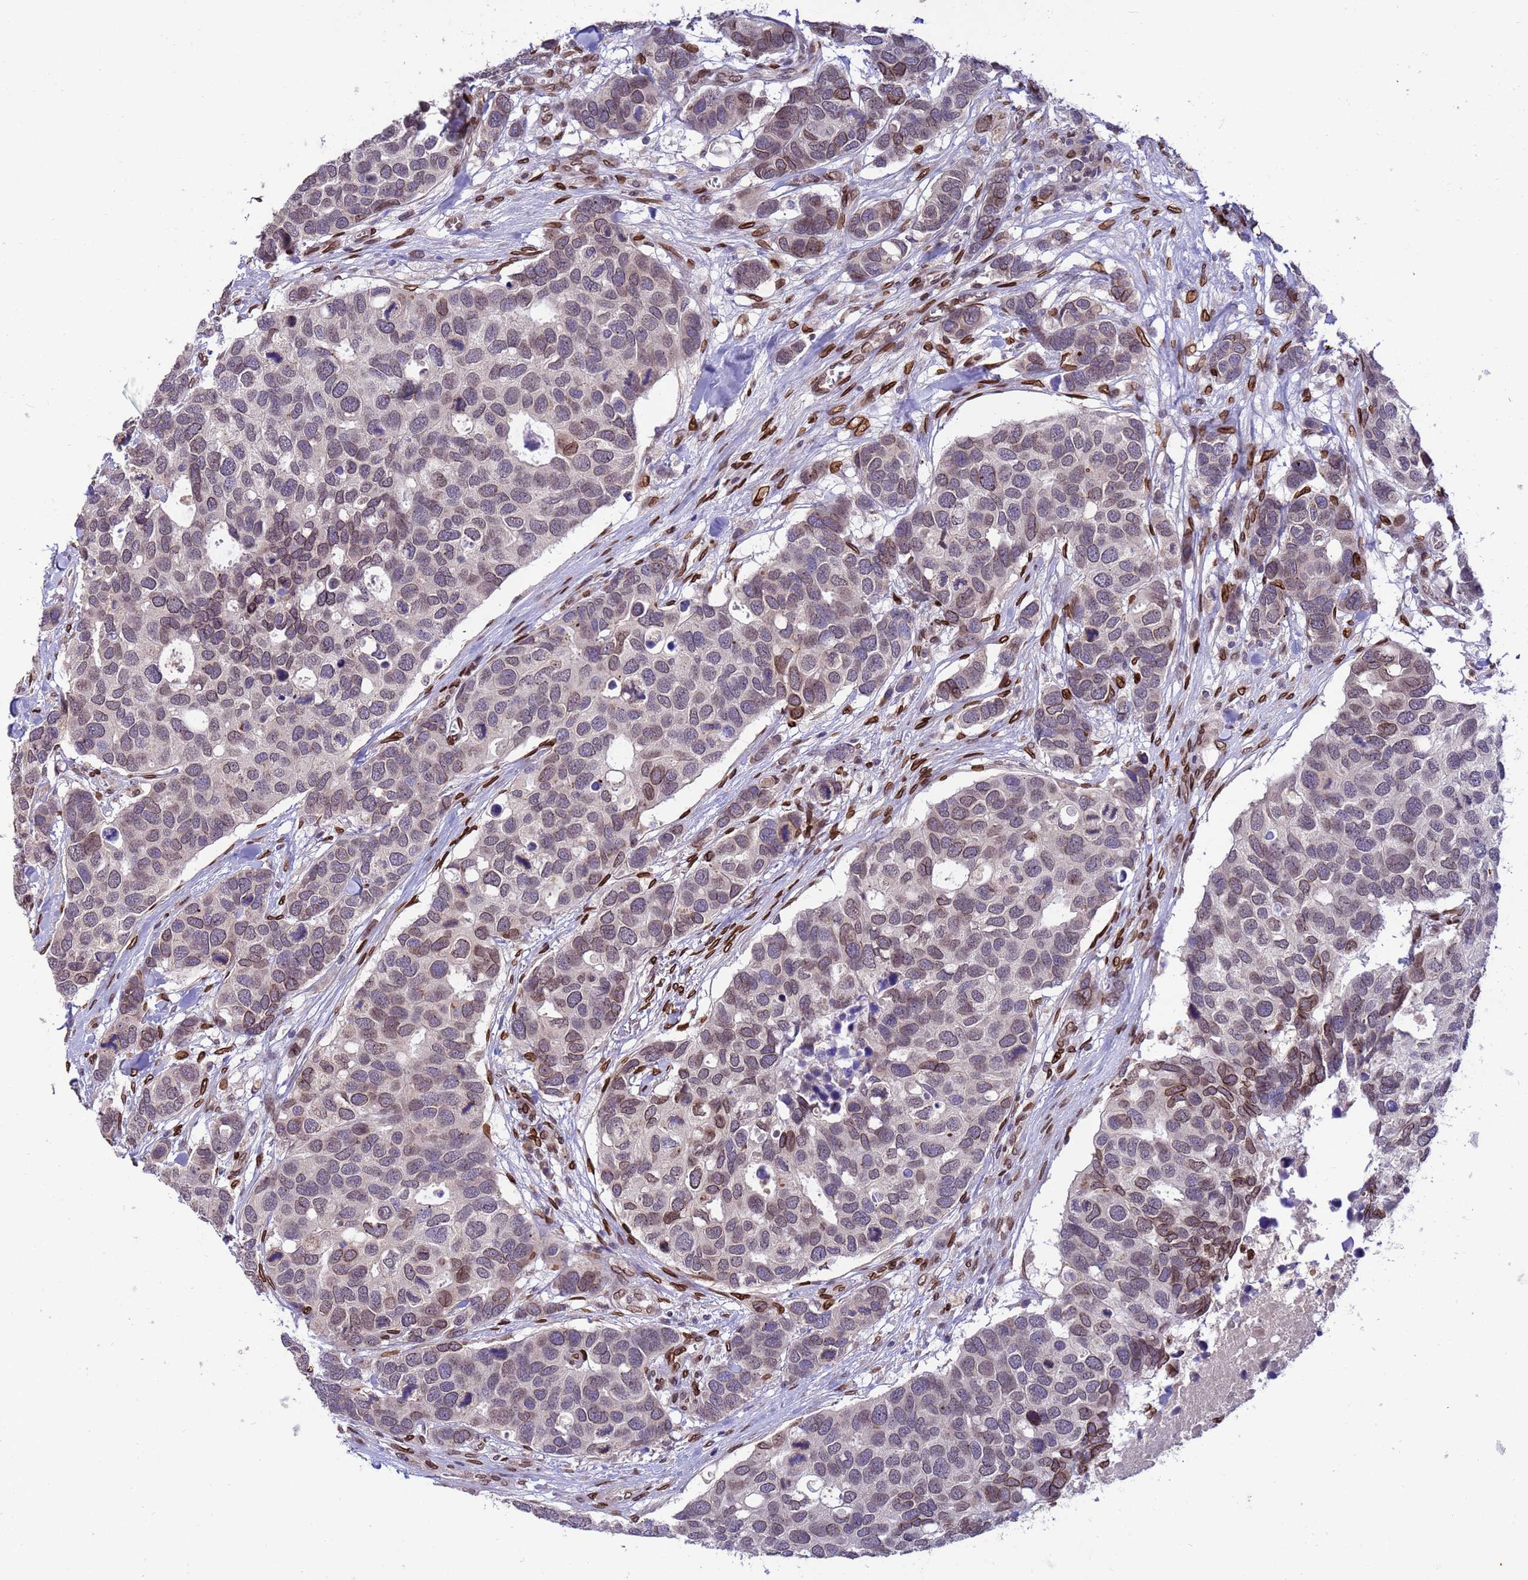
{"staining": {"intensity": "moderate", "quantity": "<25%", "location": "cytoplasmic/membranous,nuclear"}, "tissue": "breast cancer", "cell_type": "Tumor cells", "image_type": "cancer", "snomed": [{"axis": "morphology", "description": "Duct carcinoma"}, {"axis": "topography", "description": "Breast"}], "caption": "IHC of breast cancer (infiltrating ductal carcinoma) reveals low levels of moderate cytoplasmic/membranous and nuclear positivity in approximately <25% of tumor cells.", "gene": "GPR135", "patient": {"sex": "female", "age": 83}}